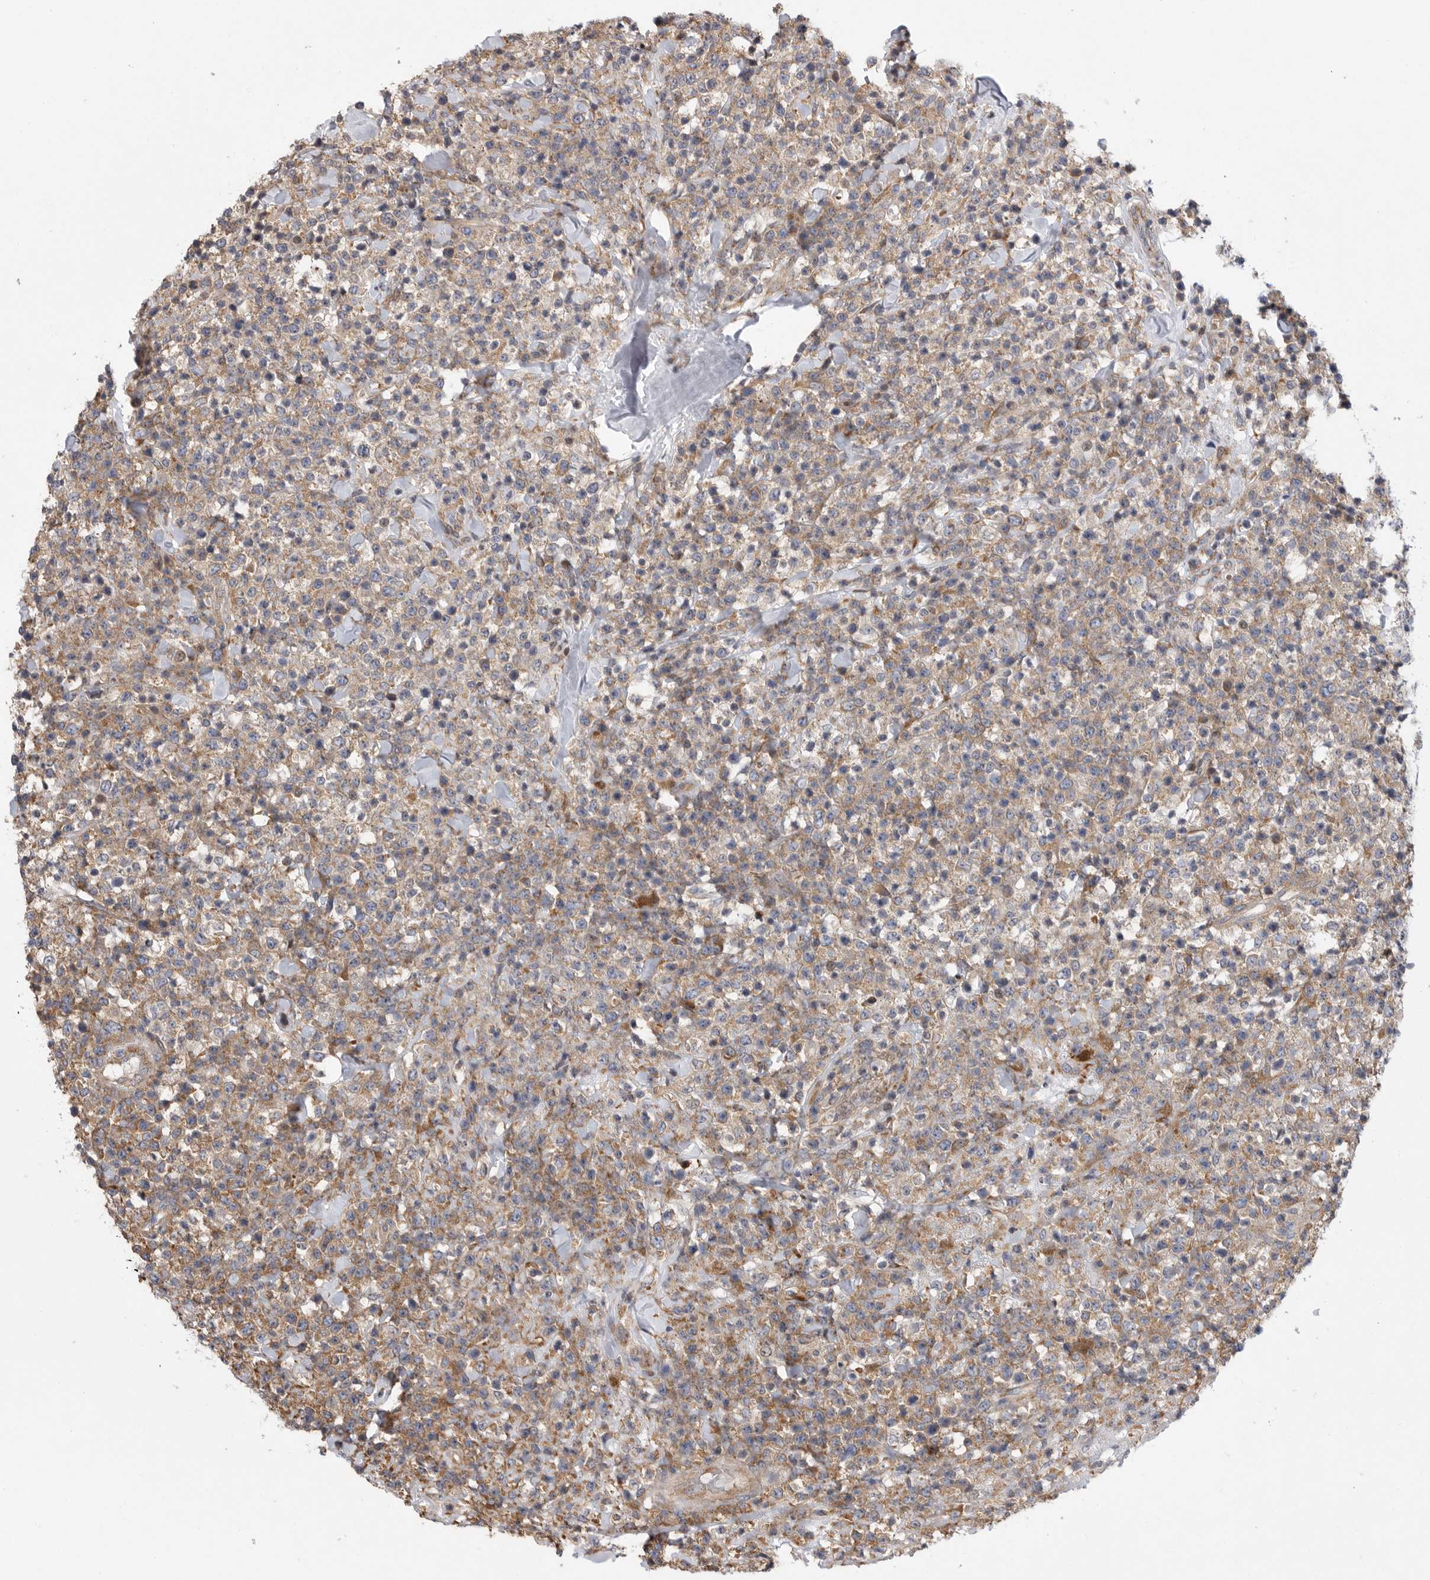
{"staining": {"intensity": "moderate", "quantity": ">75%", "location": "cytoplasmic/membranous"}, "tissue": "lymphoma", "cell_type": "Tumor cells", "image_type": "cancer", "snomed": [{"axis": "morphology", "description": "Malignant lymphoma, non-Hodgkin's type, High grade"}, {"axis": "topography", "description": "Colon"}], "caption": "A brown stain highlights moderate cytoplasmic/membranous staining of a protein in high-grade malignant lymphoma, non-Hodgkin's type tumor cells.", "gene": "FBXO43", "patient": {"sex": "female", "age": 53}}